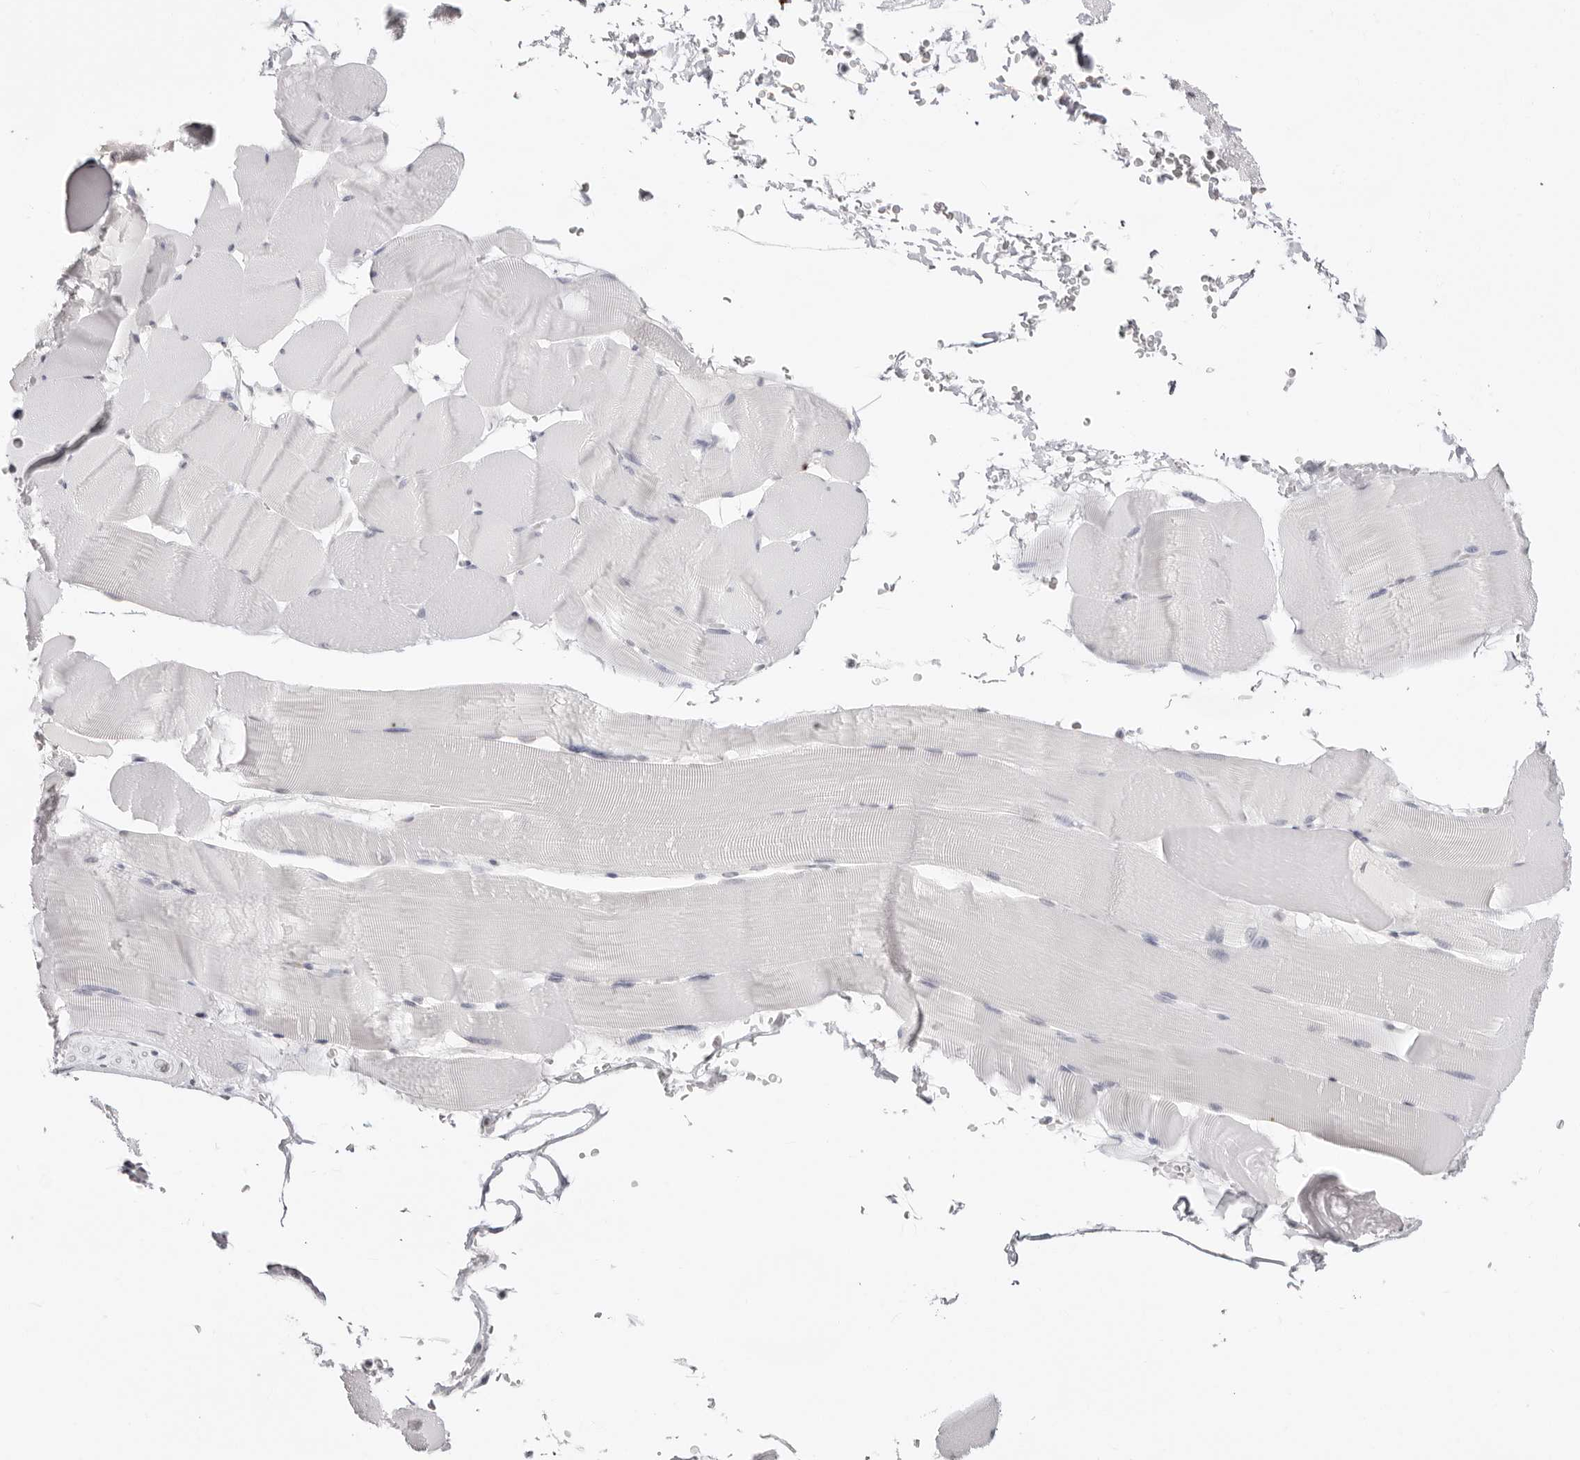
{"staining": {"intensity": "negative", "quantity": "none", "location": "none"}, "tissue": "skeletal muscle", "cell_type": "Myocytes", "image_type": "normal", "snomed": [{"axis": "morphology", "description": "Normal tissue, NOS"}, {"axis": "topography", "description": "Skeletal muscle"}], "caption": "Histopathology image shows no protein staining in myocytes of benign skeletal muscle. (Stains: DAB (3,3'-diaminobenzidine) immunohistochemistry with hematoxylin counter stain, Microscopy: brightfield microscopy at high magnification).", "gene": "CST5", "patient": {"sex": "male", "age": 62}}